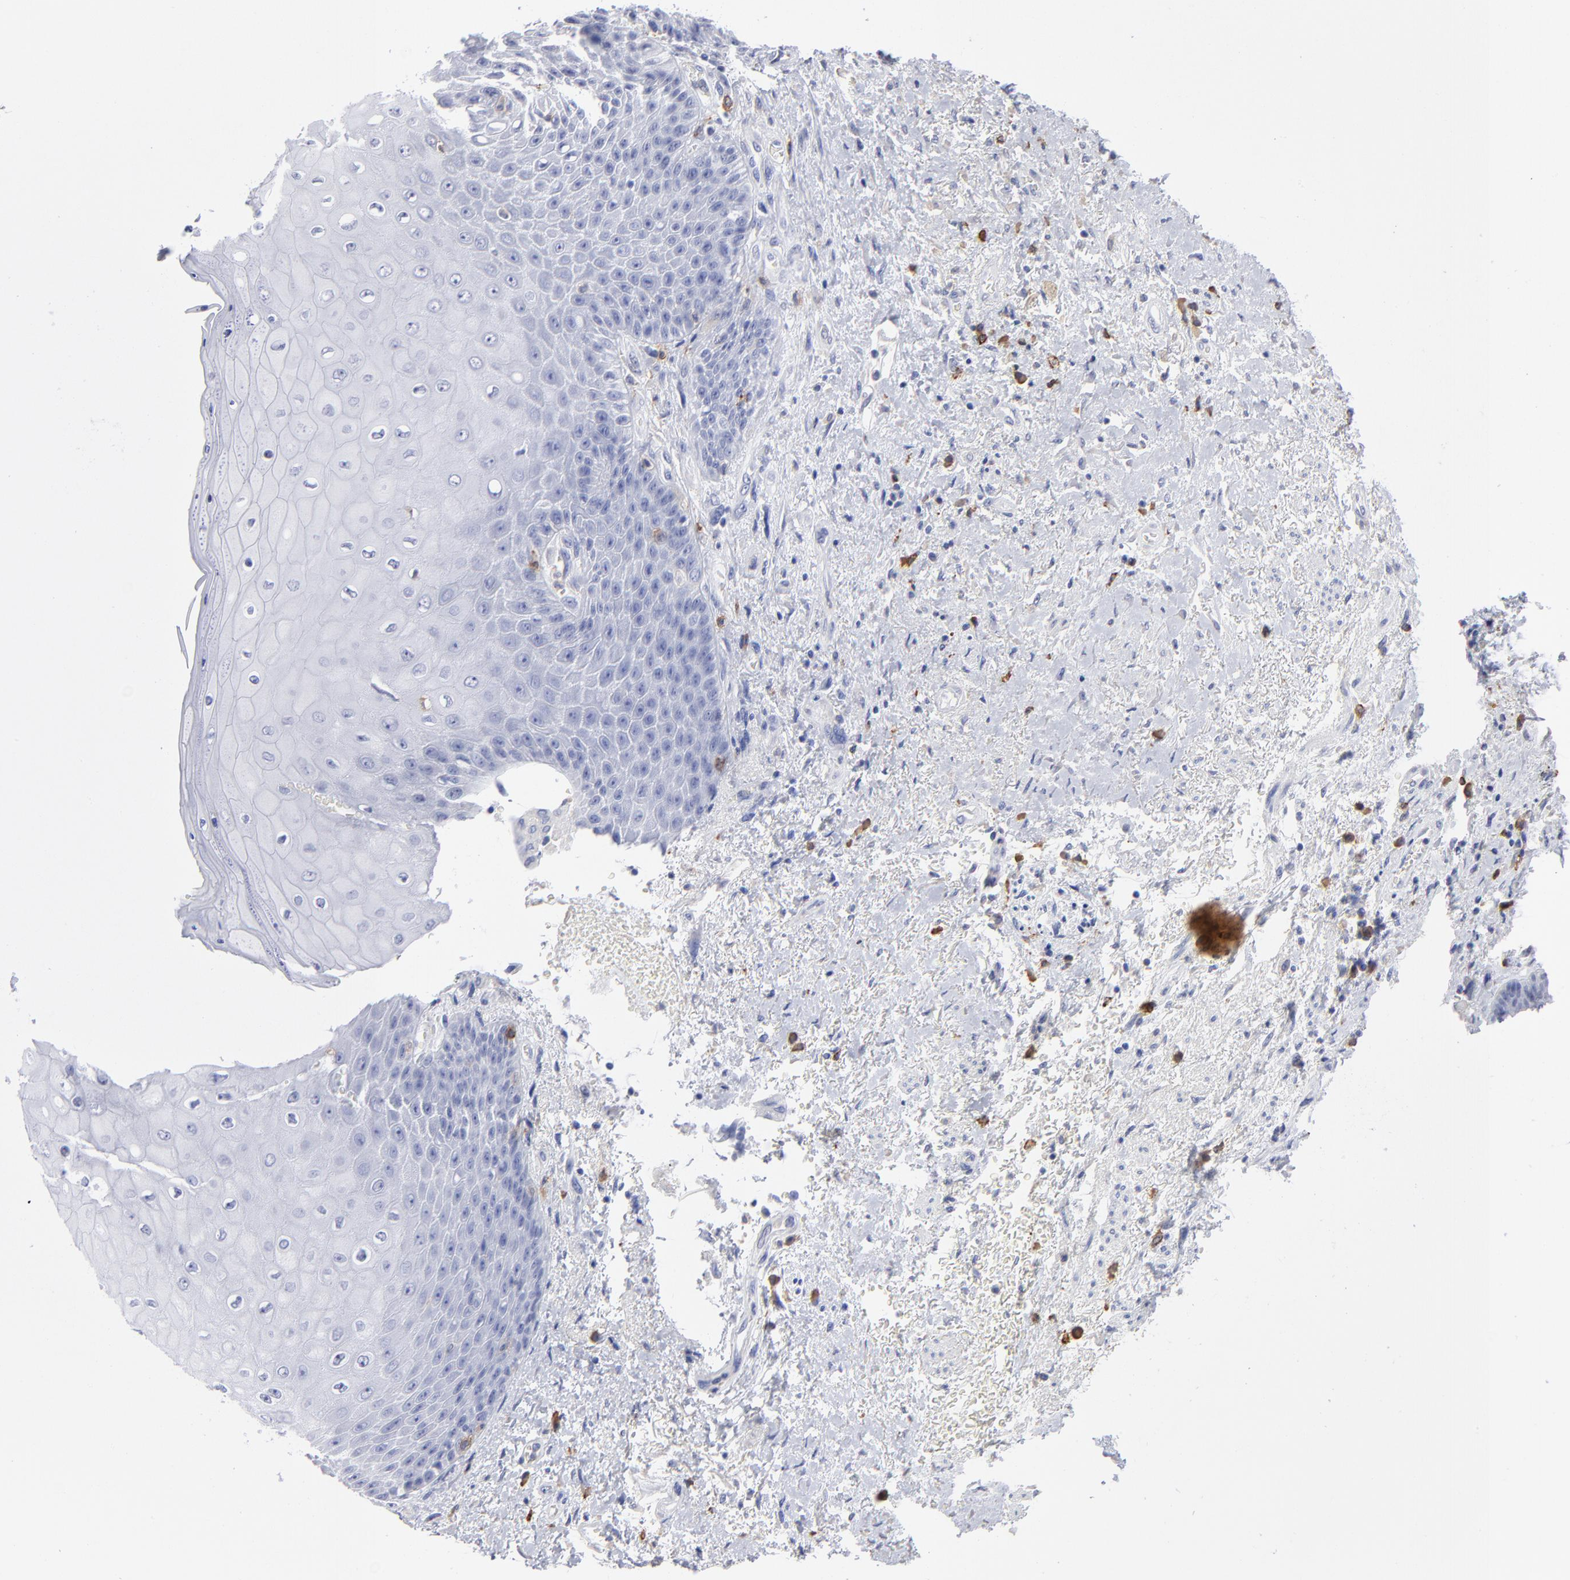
{"staining": {"intensity": "negative", "quantity": "none", "location": "none"}, "tissue": "skin", "cell_type": "Epidermal cells", "image_type": "normal", "snomed": [{"axis": "morphology", "description": "Normal tissue, NOS"}, {"axis": "topography", "description": "Anal"}], "caption": "Protein analysis of normal skin exhibits no significant expression in epidermal cells.", "gene": "LAT2", "patient": {"sex": "female", "age": 46}}